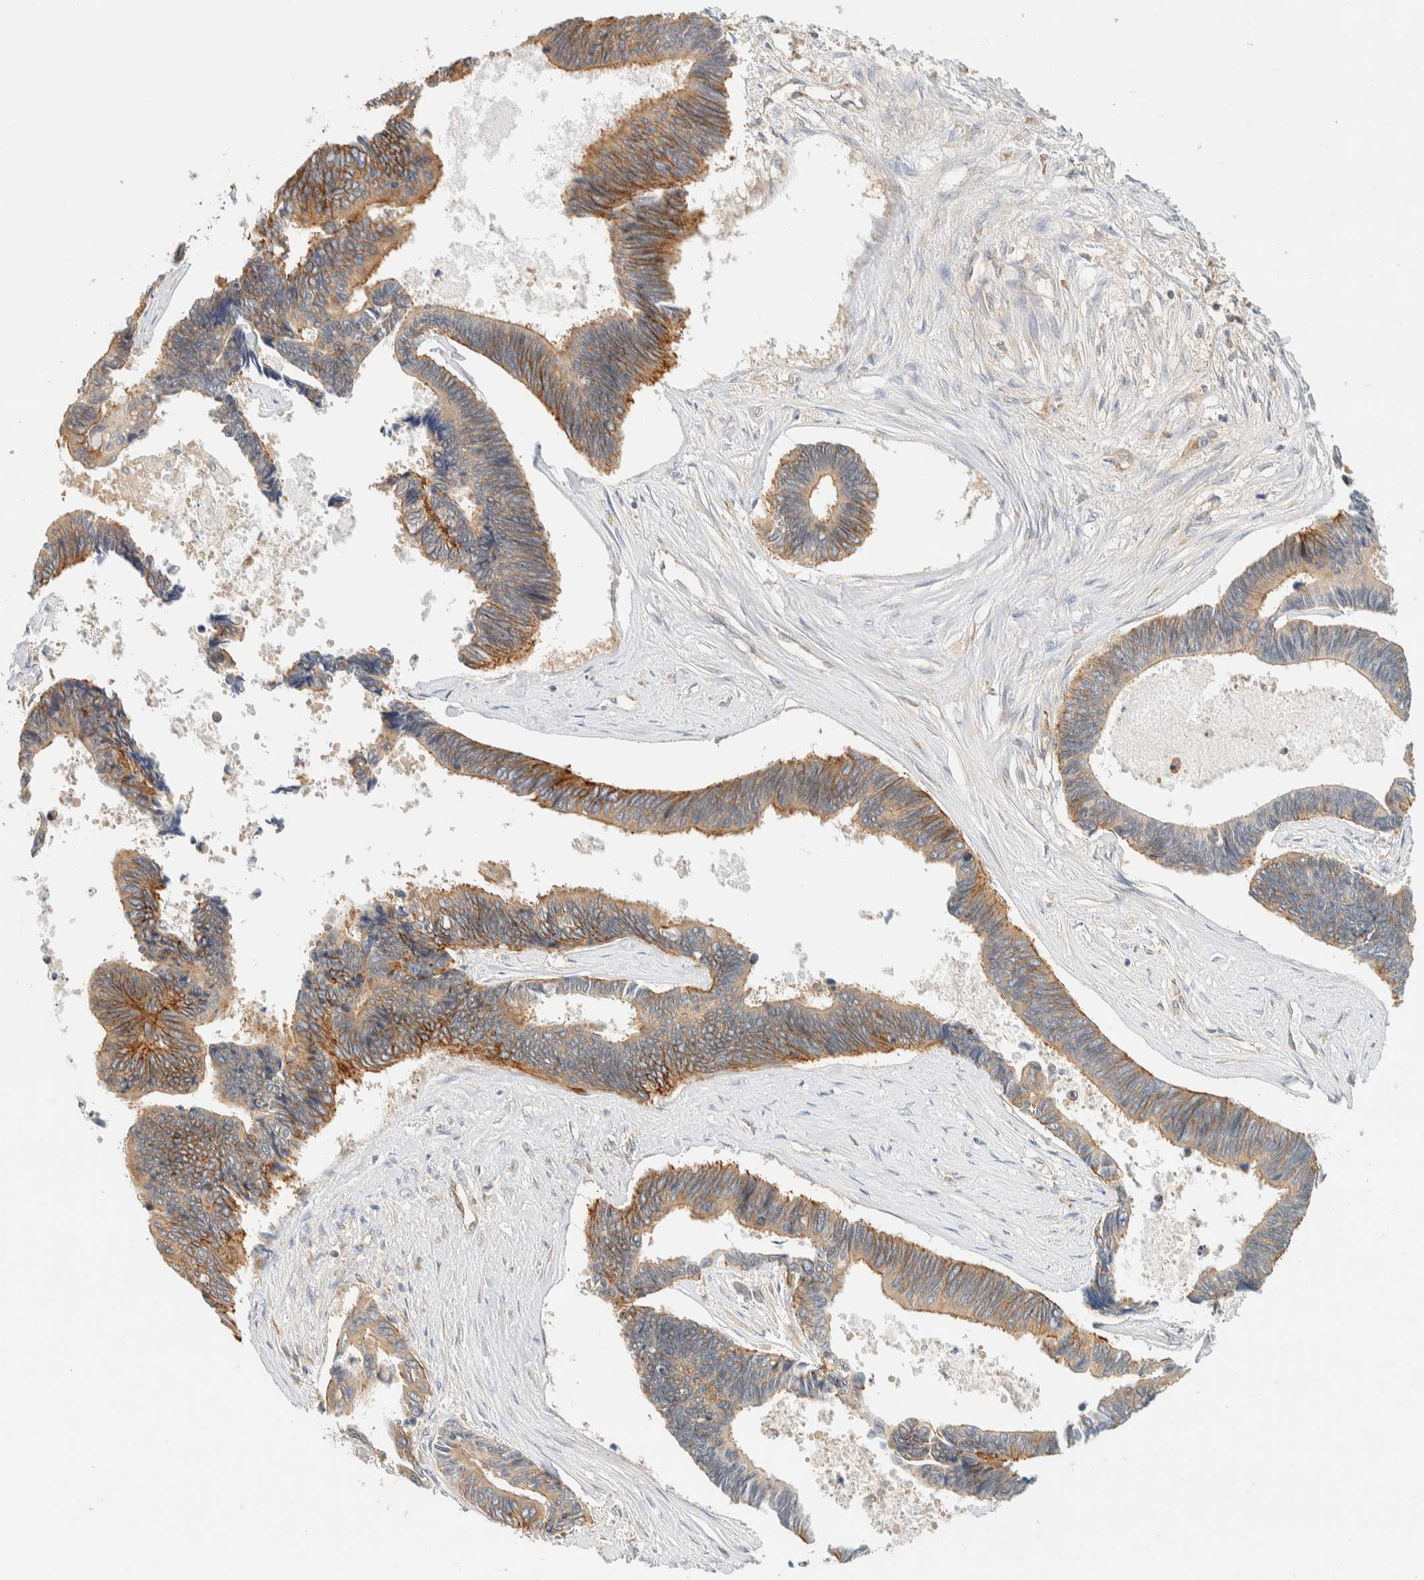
{"staining": {"intensity": "weak", "quantity": ">75%", "location": "cytoplasmic/membranous"}, "tissue": "pancreatic cancer", "cell_type": "Tumor cells", "image_type": "cancer", "snomed": [{"axis": "morphology", "description": "Adenocarcinoma, NOS"}, {"axis": "topography", "description": "Pancreas"}], "caption": "Tumor cells exhibit low levels of weak cytoplasmic/membranous expression in about >75% of cells in adenocarcinoma (pancreatic). (Stains: DAB (3,3'-diaminobenzidine) in brown, nuclei in blue, Microscopy: brightfield microscopy at high magnification).", "gene": "LIMA1", "patient": {"sex": "female", "age": 70}}